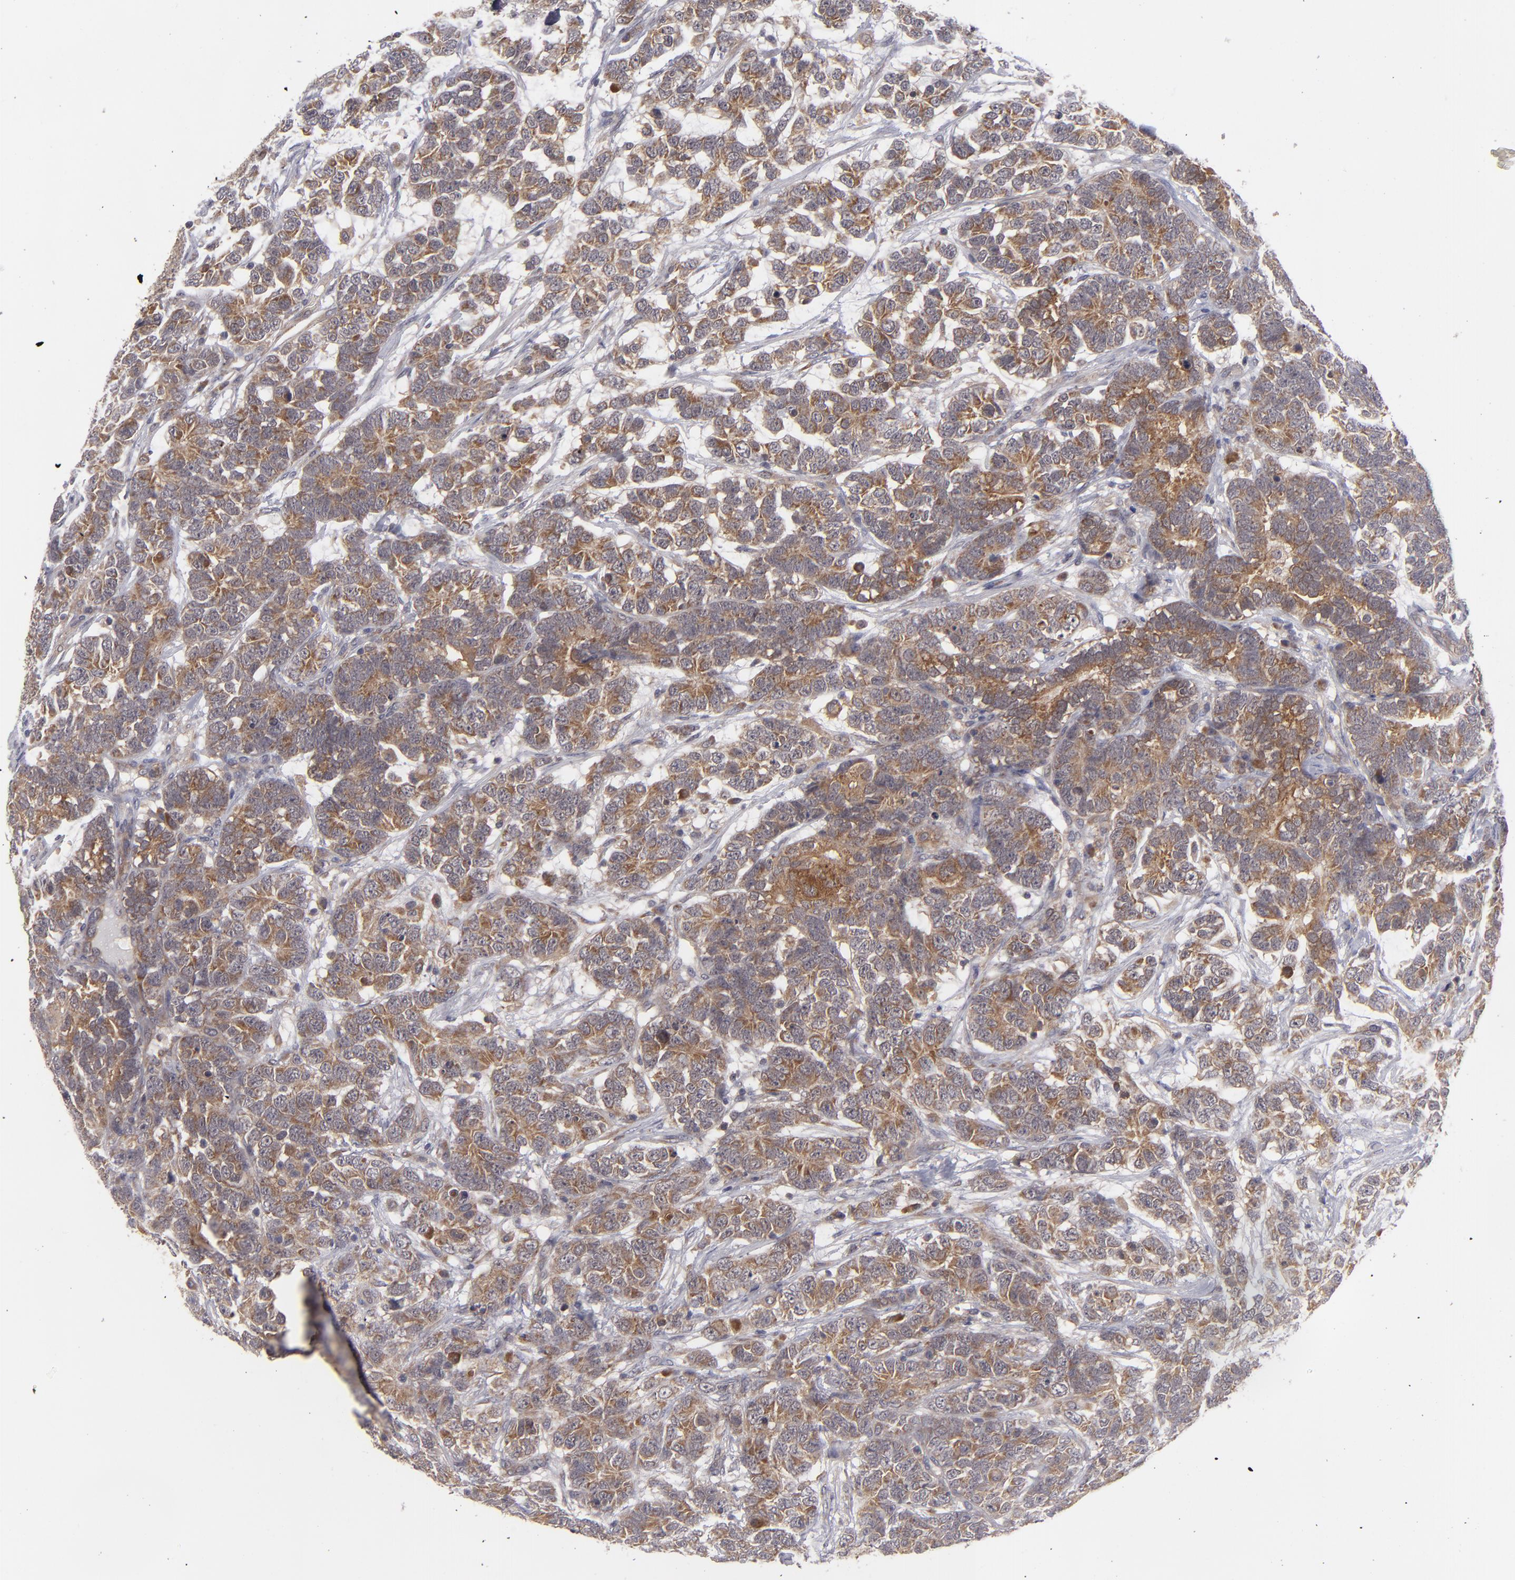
{"staining": {"intensity": "moderate", "quantity": ">75%", "location": "cytoplasmic/membranous"}, "tissue": "testis cancer", "cell_type": "Tumor cells", "image_type": "cancer", "snomed": [{"axis": "morphology", "description": "Carcinoma, Embryonal, NOS"}, {"axis": "topography", "description": "Testis"}], "caption": "Immunohistochemistry photomicrograph of neoplastic tissue: human testis cancer (embryonal carcinoma) stained using immunohistochemistry reveals medium levels of moderate protein expression localized specifically in the cytoplasmic/membranous of tumor cells, appearing as a cytoplasmic/membranous brown color.", "gene": "BMP6", "patient": {"sex": "male", "age": 26}}